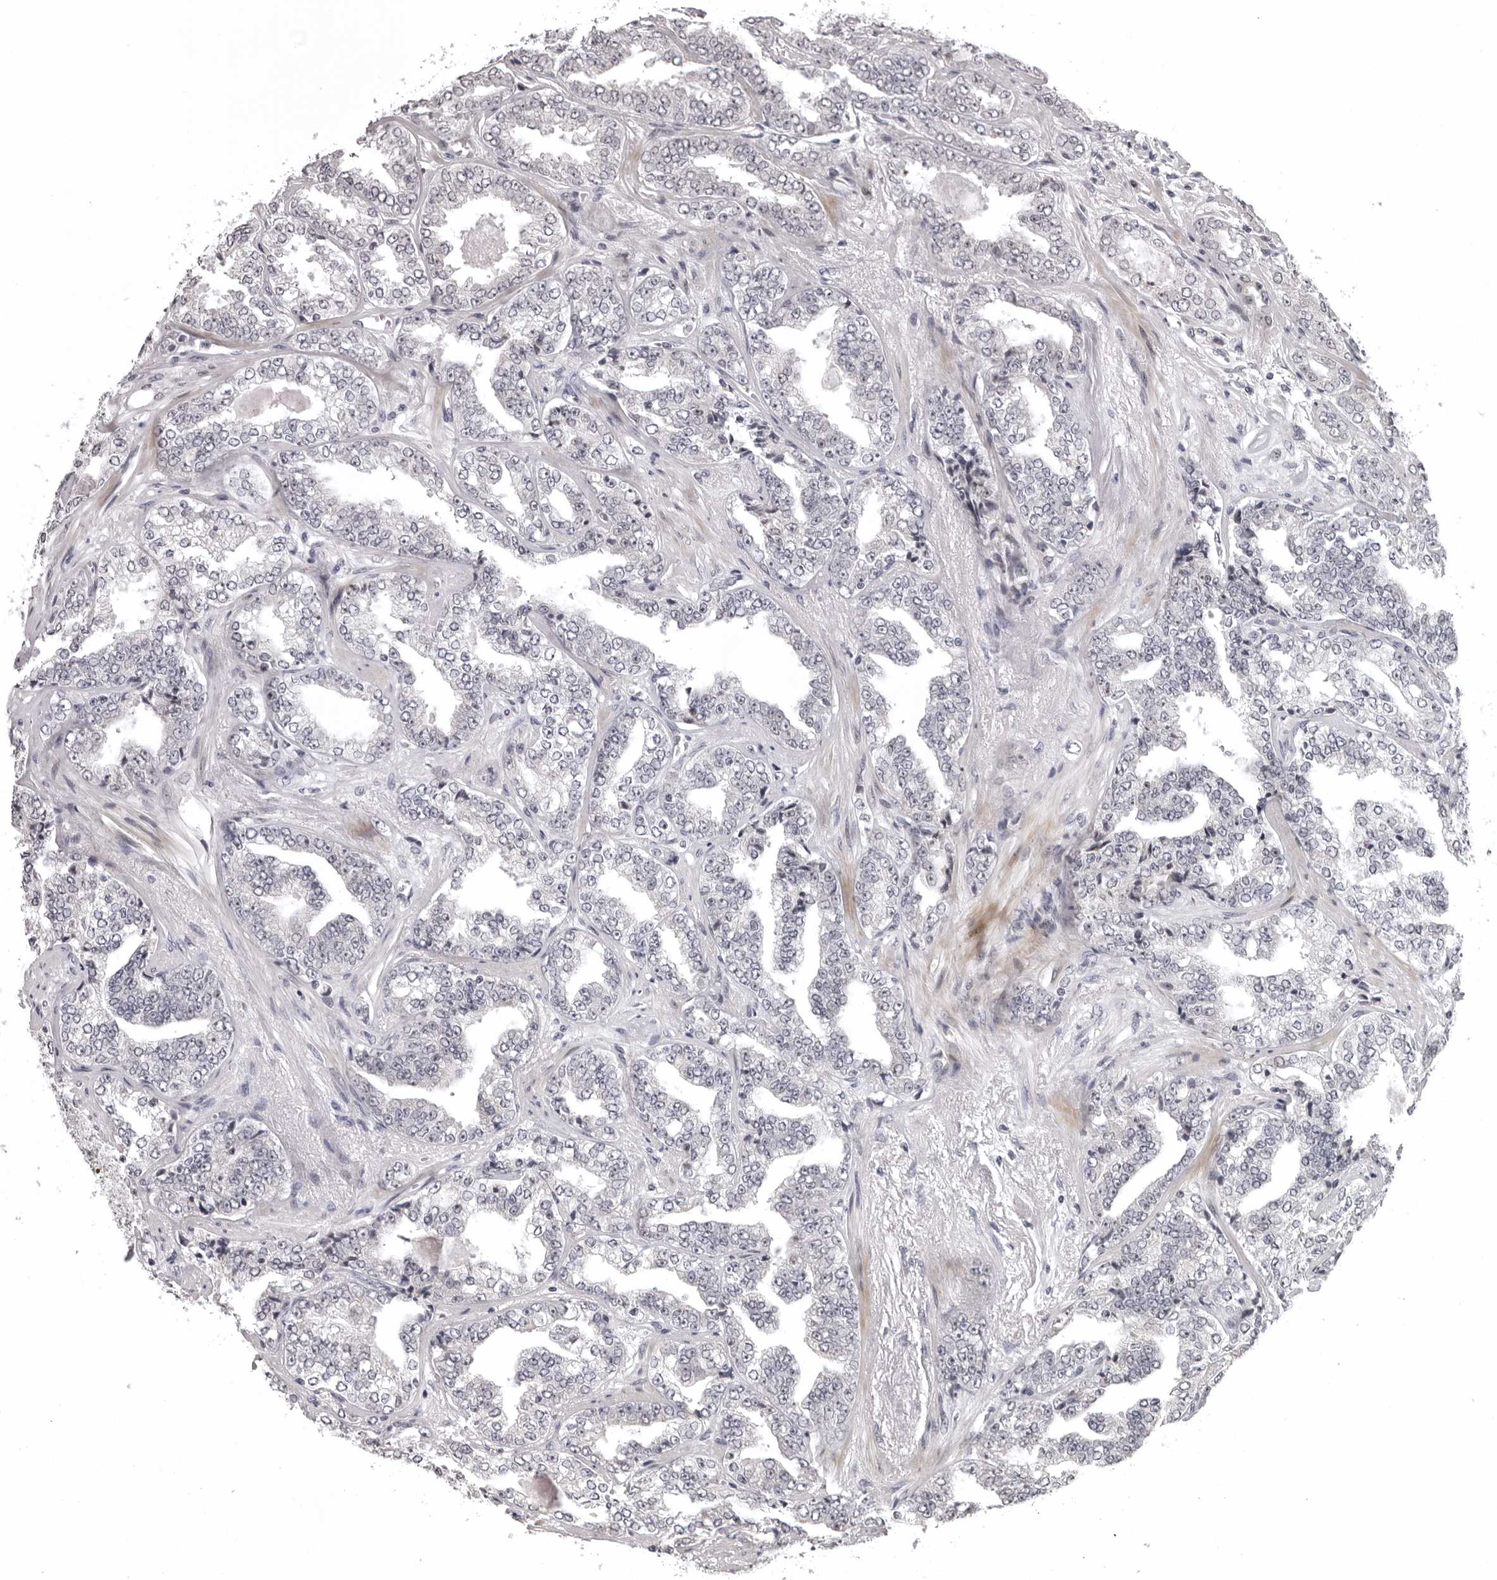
{"staining": {"intensity": "weak", "quantity": "<25%", "location": "nuclear"}, "tissue": "prostate cancer", "cell_type": "Tumor cells", "image_type": "cancer", "snomed": [{"axis": "morphology", "description": "Adenocarcinoma, High grade"}, {"axis": "topography", "description": "Prostate"}], "caption": "Histopathology image shows no significant protein staining in tumor cells of prostate cancer (adenocarcinoma (high-grade)).", "gene": "HELZ", "patient": {"sex": "male", "age": 71}}